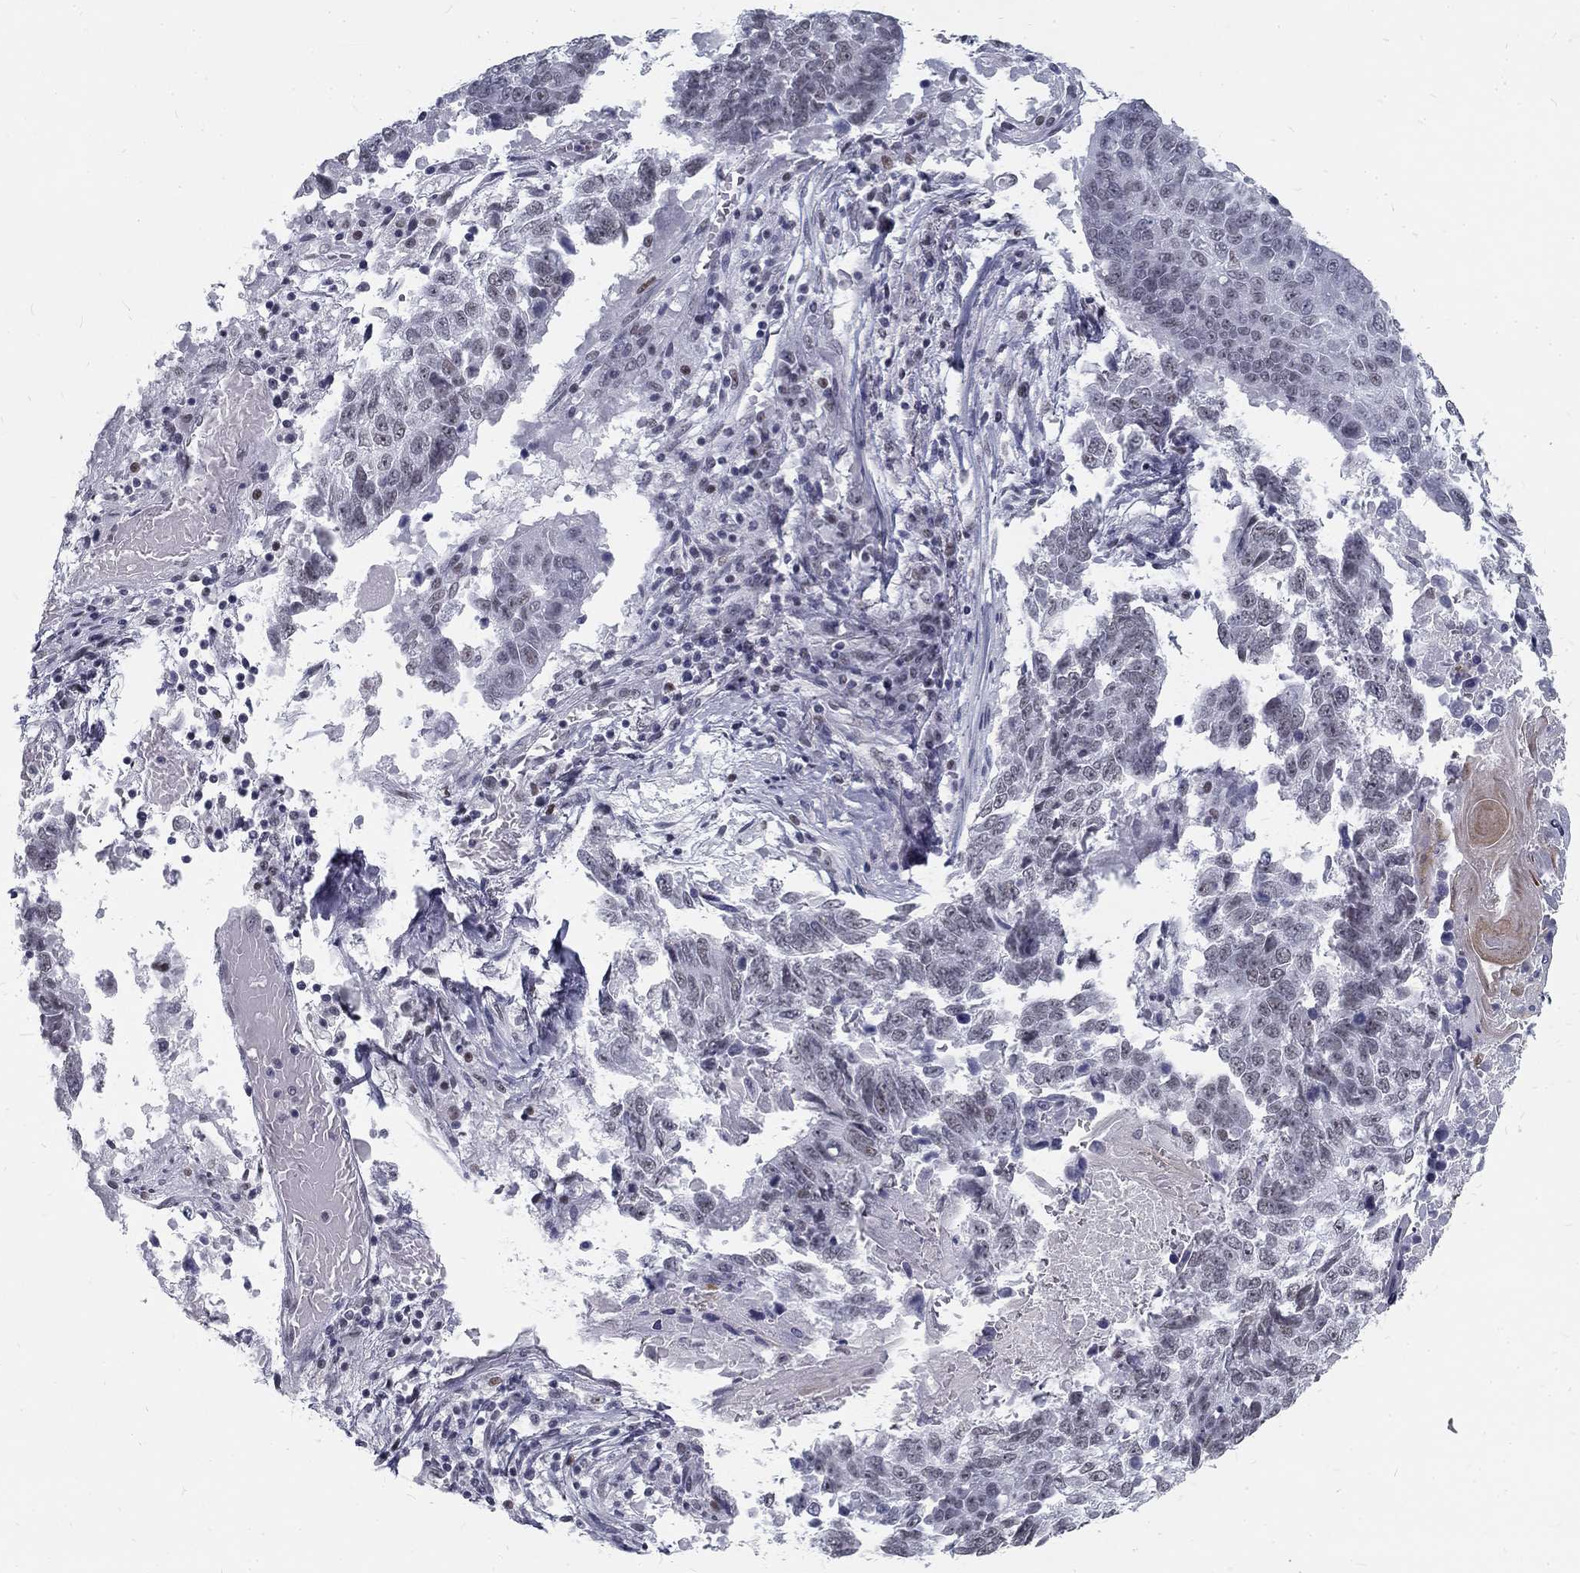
{"staining": {"intensity": "negative", "quantity": "none", "location": "none"}, "tissue": "lung cancer", "cell_type": "Tumor cells", "image_type": "cancer", "snomed": [{"axis": "morphology", "description": "Squamous cell carcinoma, NOS"}, {"axis": "topography", "description": "Lung"}], "caption": "A high-resolution histopathology image shows IHC staining of lung cancer (squamous cell carcinoma), which reveals no significant staining in tumor cells. The staining is performed using DAB (3,3'-diaminobenzidine) brown chromogen with nuclei counter-stained in using hematoxylin.", "gene": "SNORC", "patient": {"sex": "male", "age": 73}}